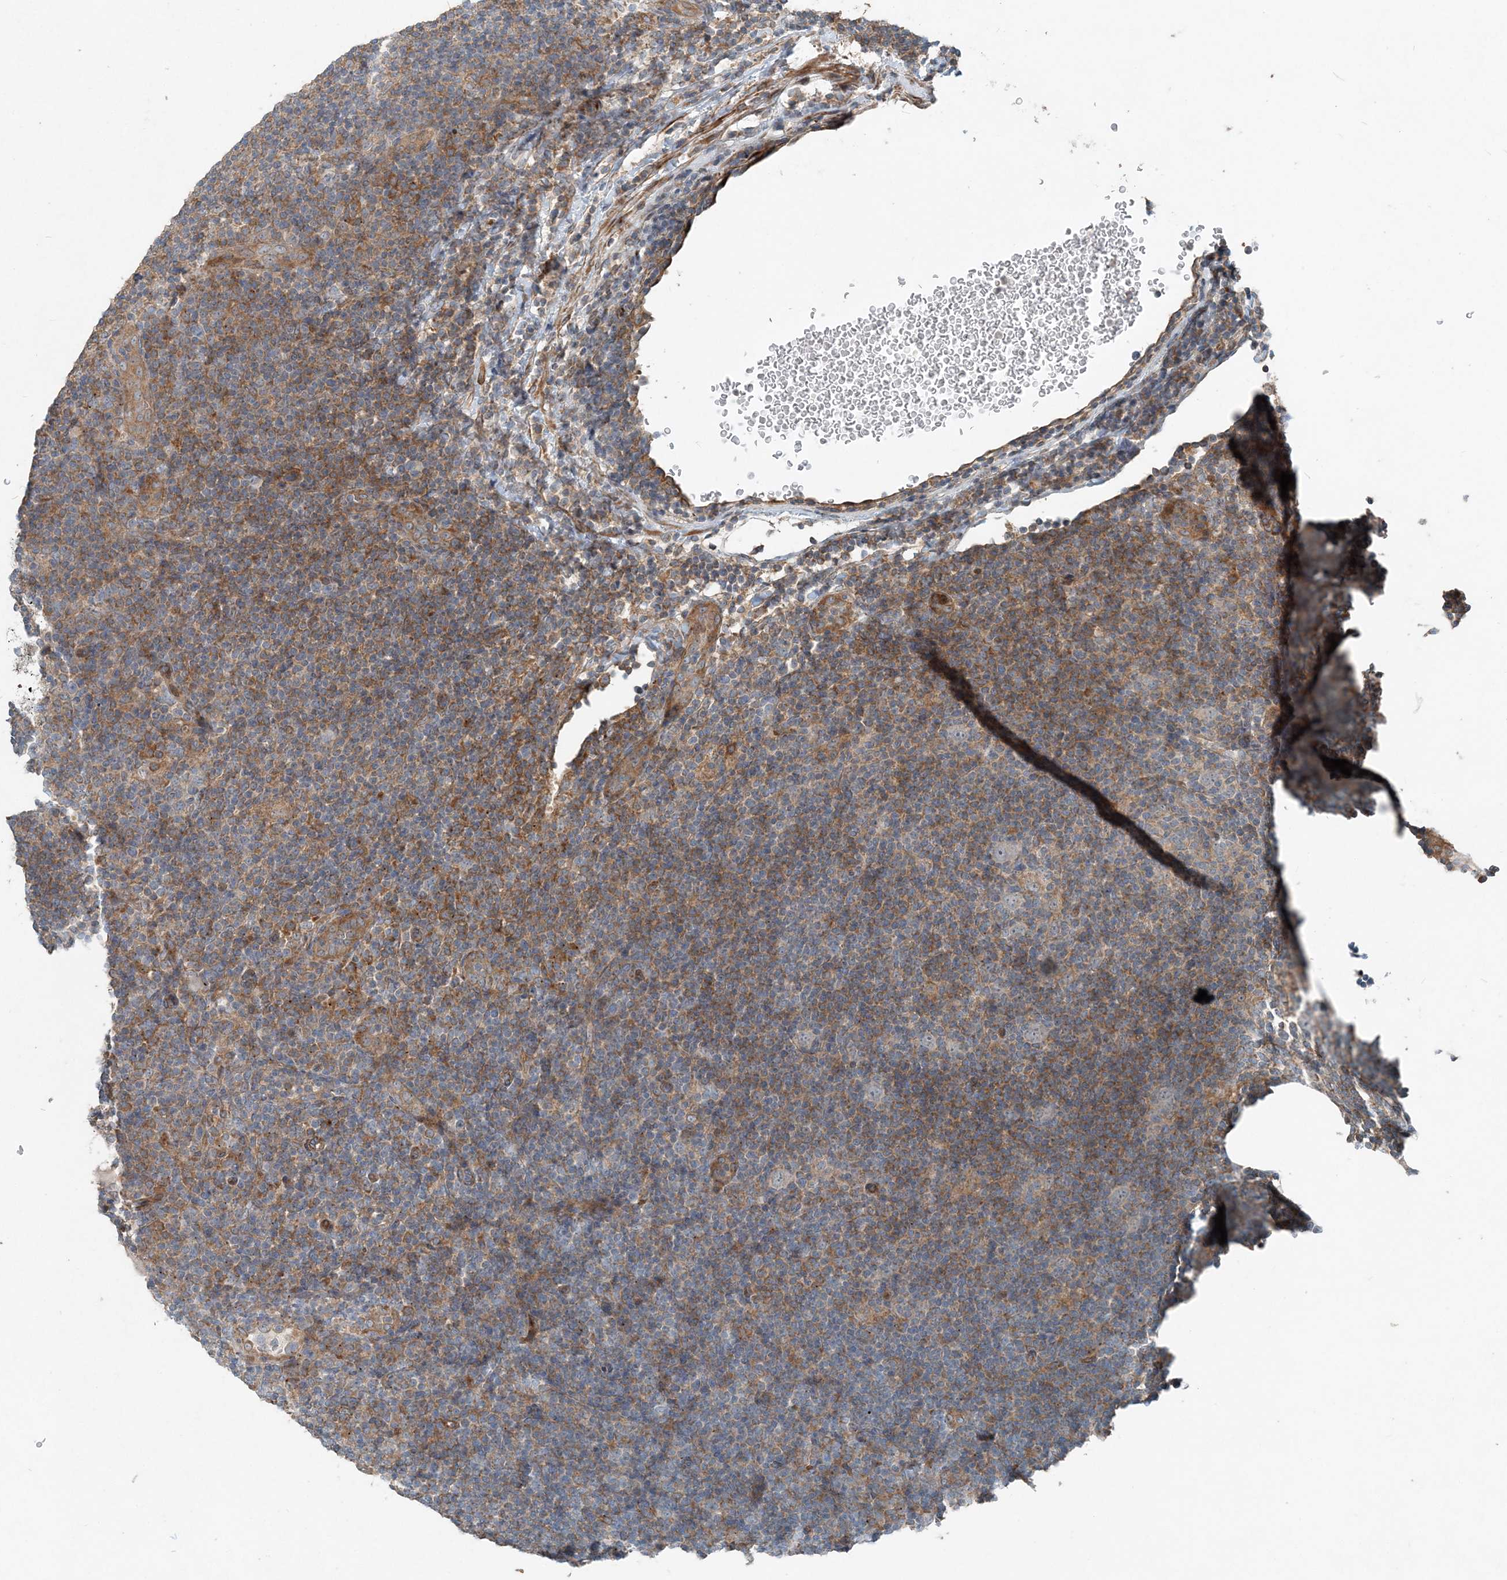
{"staining": {"intensity": "negative", "quantity": "none", "location": "none"}, "tissue": "lymphoma", "cell_type": "Tumor cells", "image_type": "cancer", "snomed": [{"axis": "morphology", "description": "Hodgkin's disease, NOS"}, {"axis": "topography", "description": "Lymph node"}], "caption": "This is an IHC micrograph of lymphoma. There is no positivity in tumor cells.", "gene": "INTU", "patient": {"sex": "female", "age": 57}}